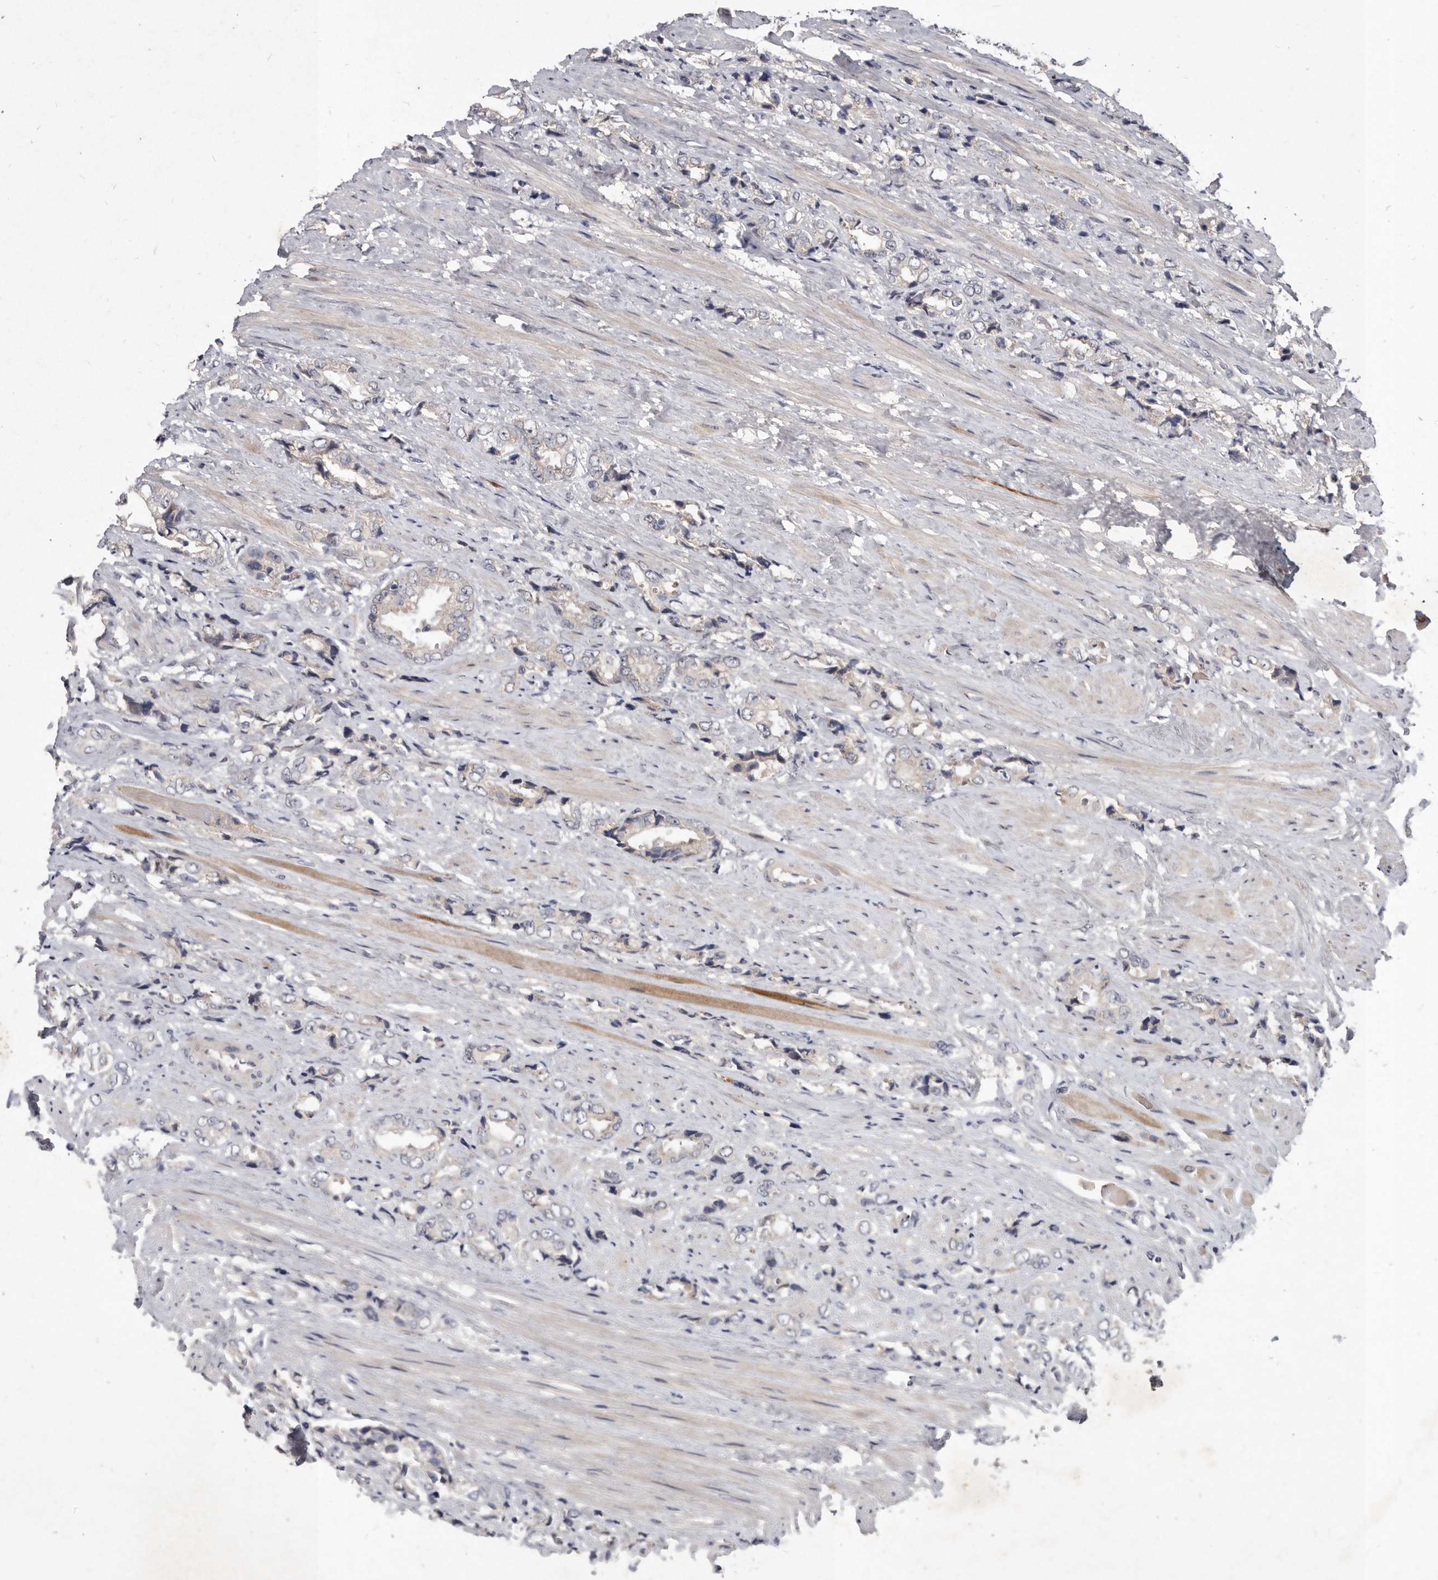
{"staining": {"intensity": "negative", "quantity": "none", "location": "none"}, "tissue": "prostate cancer", "cell_type": "Tumor cells", "image_type": "cancer", "snomed": [{"axis": "morphology", "description": "Adenocarcinoma, High grade"}, {"axis": "topography", "description": "Prostate"}], "caption": "The image exhibits no staining of tumor cells in adenocarcinoma (high-grade) (prostate). (DAB (3,3'-diaminobenzidine) IHC with hematoxylin counter stain).", "gene": "SLC22A1", "patient": {"sex": "male", "age": 61}}